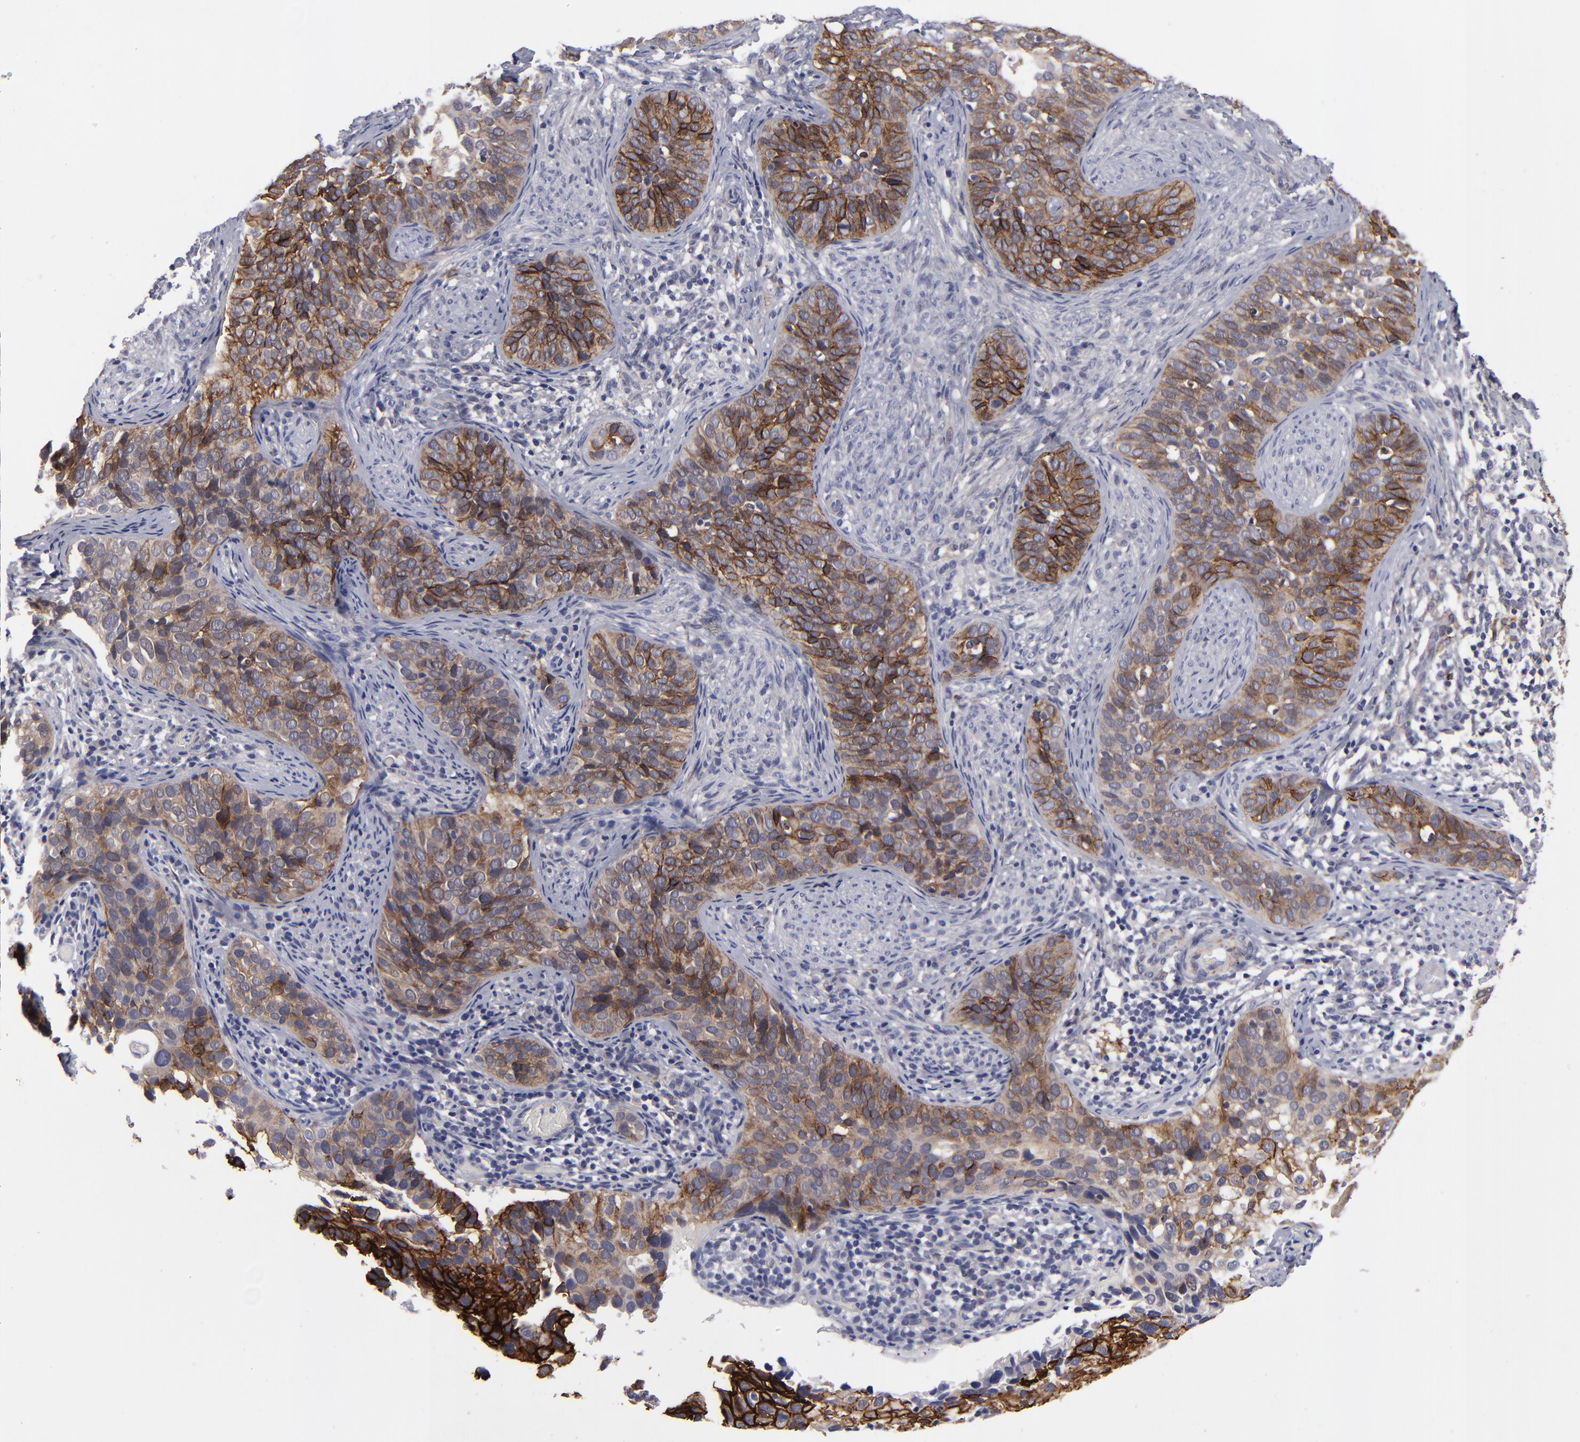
{"staining": {"intensity": "moderate", "quantity": "25%-75%", "location": "cytoplasmic/membranous"}, "tissue": "cervical cancer", "cell_type": "Tumor cells", "image_type": "cancer", "snomed": [{"axis": "morphology", "description": "Squamous cell carcinoma, NOS"}, {"axis": "topography", "description": "Cervix"}], "caption": "Immunohistochemistry (IHC) (DAB) staining of human cervical cancer (squamous cell carcinoma) reveals moderate cytoplasmic/membranous protein staining in approximately 25%-75% of tumor cells. Ihc stains the protein of interest in brown and the nuclei are stained blue.", "gene": "ALCAM", "patient": {"sex": "female", "age": 31}}